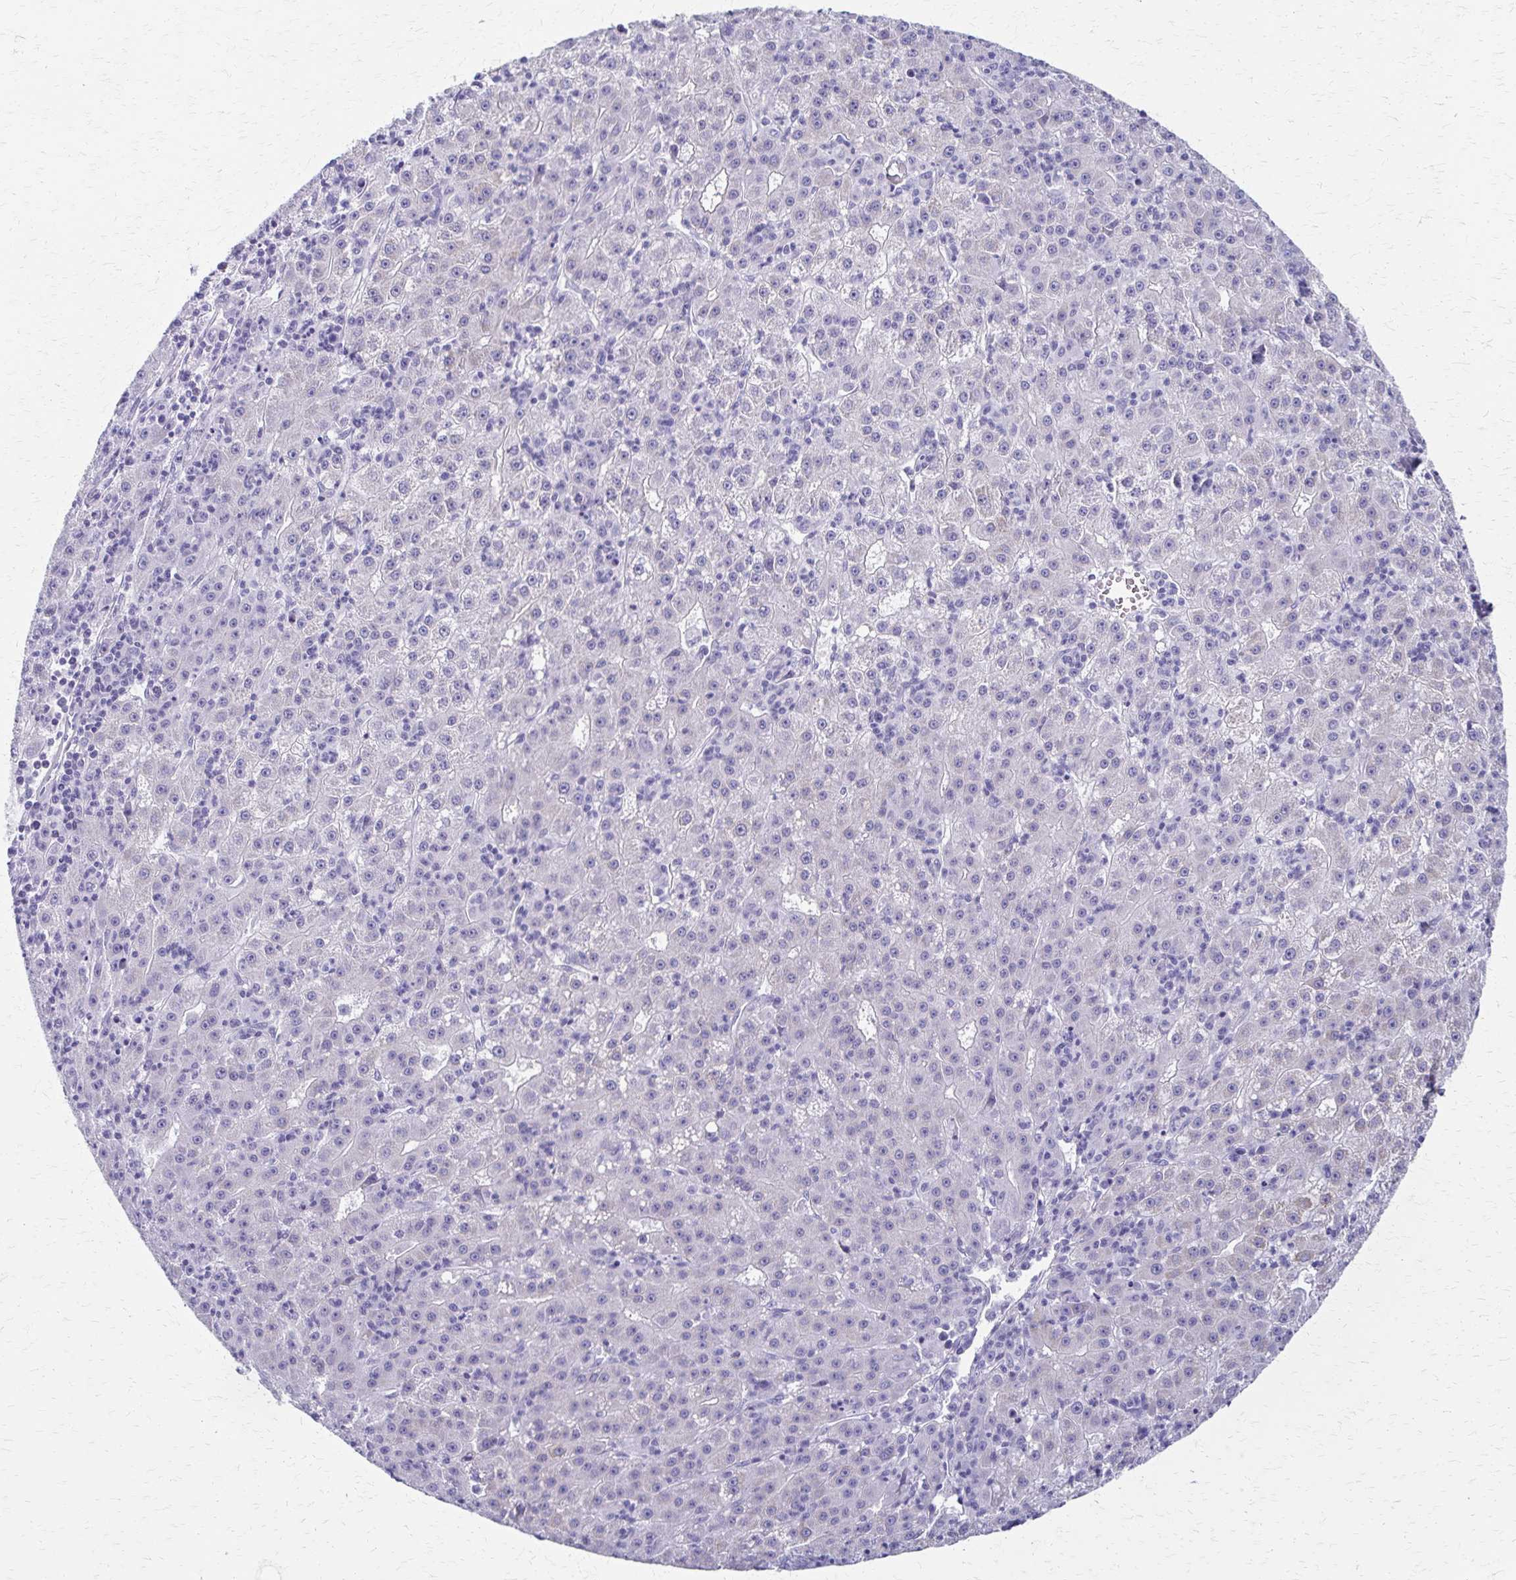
{"staining": {"intensity": "negative", "quantity": "none", "location": "none"}, "tissue": "liver cancer", "cell_type": "Tumor cells", "image_type": "cancer", "snomed": [{"axis": "morphology", "description": "Carcinoma, Hepatocellular, NOS"}, {"axis": "topography", "description": "Liver"}], "caption": "DAB (3,3'-diaminobenzidine) immunohistochemical staining of liver cancer (hepatocellular carcinoma) exhibits no significant expression in tumor cells.", "gene": "ZSCAN5B", "patient": {"sex": "male", "age": 76}}